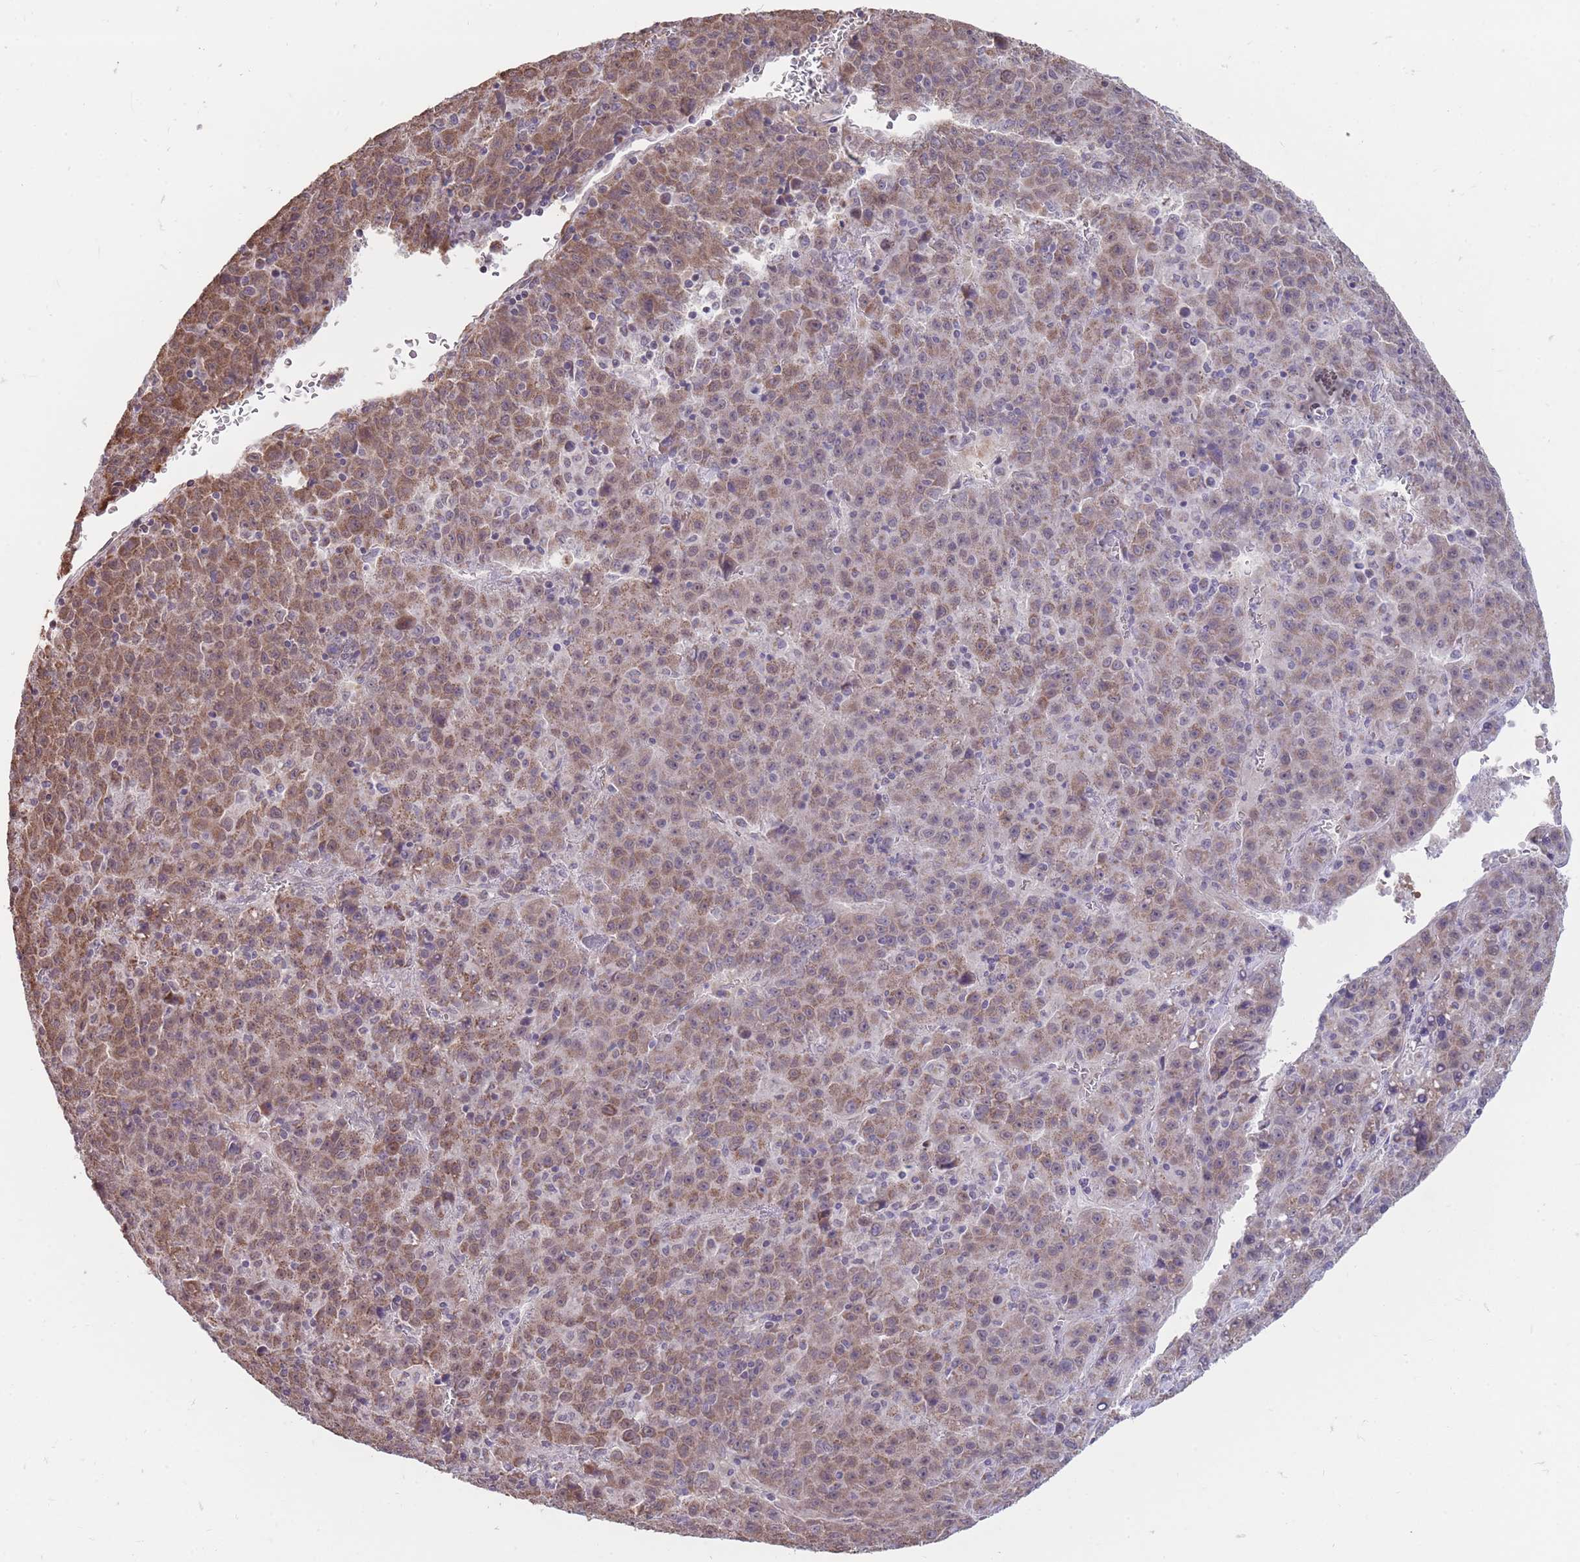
{"staining": {"intensity": "moderate", "quantity": "25%-75%", "location": "cytoplasmic/membranous"}, "tissue": "liver cancer", "cell_type": "Tumor cells", "image_type": "cancer", "snomed": [{"axis": "morphology", "description": "Carcinoma, Hepatocellular, NOS"}, {"axis": "topography", "description": "Liver"}], "caption": "DAB (3,3'-diaminobenzidine) immunohistochemical staining of human liver cancer (hepatocellular carcinoma) reveals moderate cytoplasmic/membranous protein positivity in approximately 25%-75% of tumor cells.", "gene": "NELL1", "patient": {"sex": "female", "age": 53}}